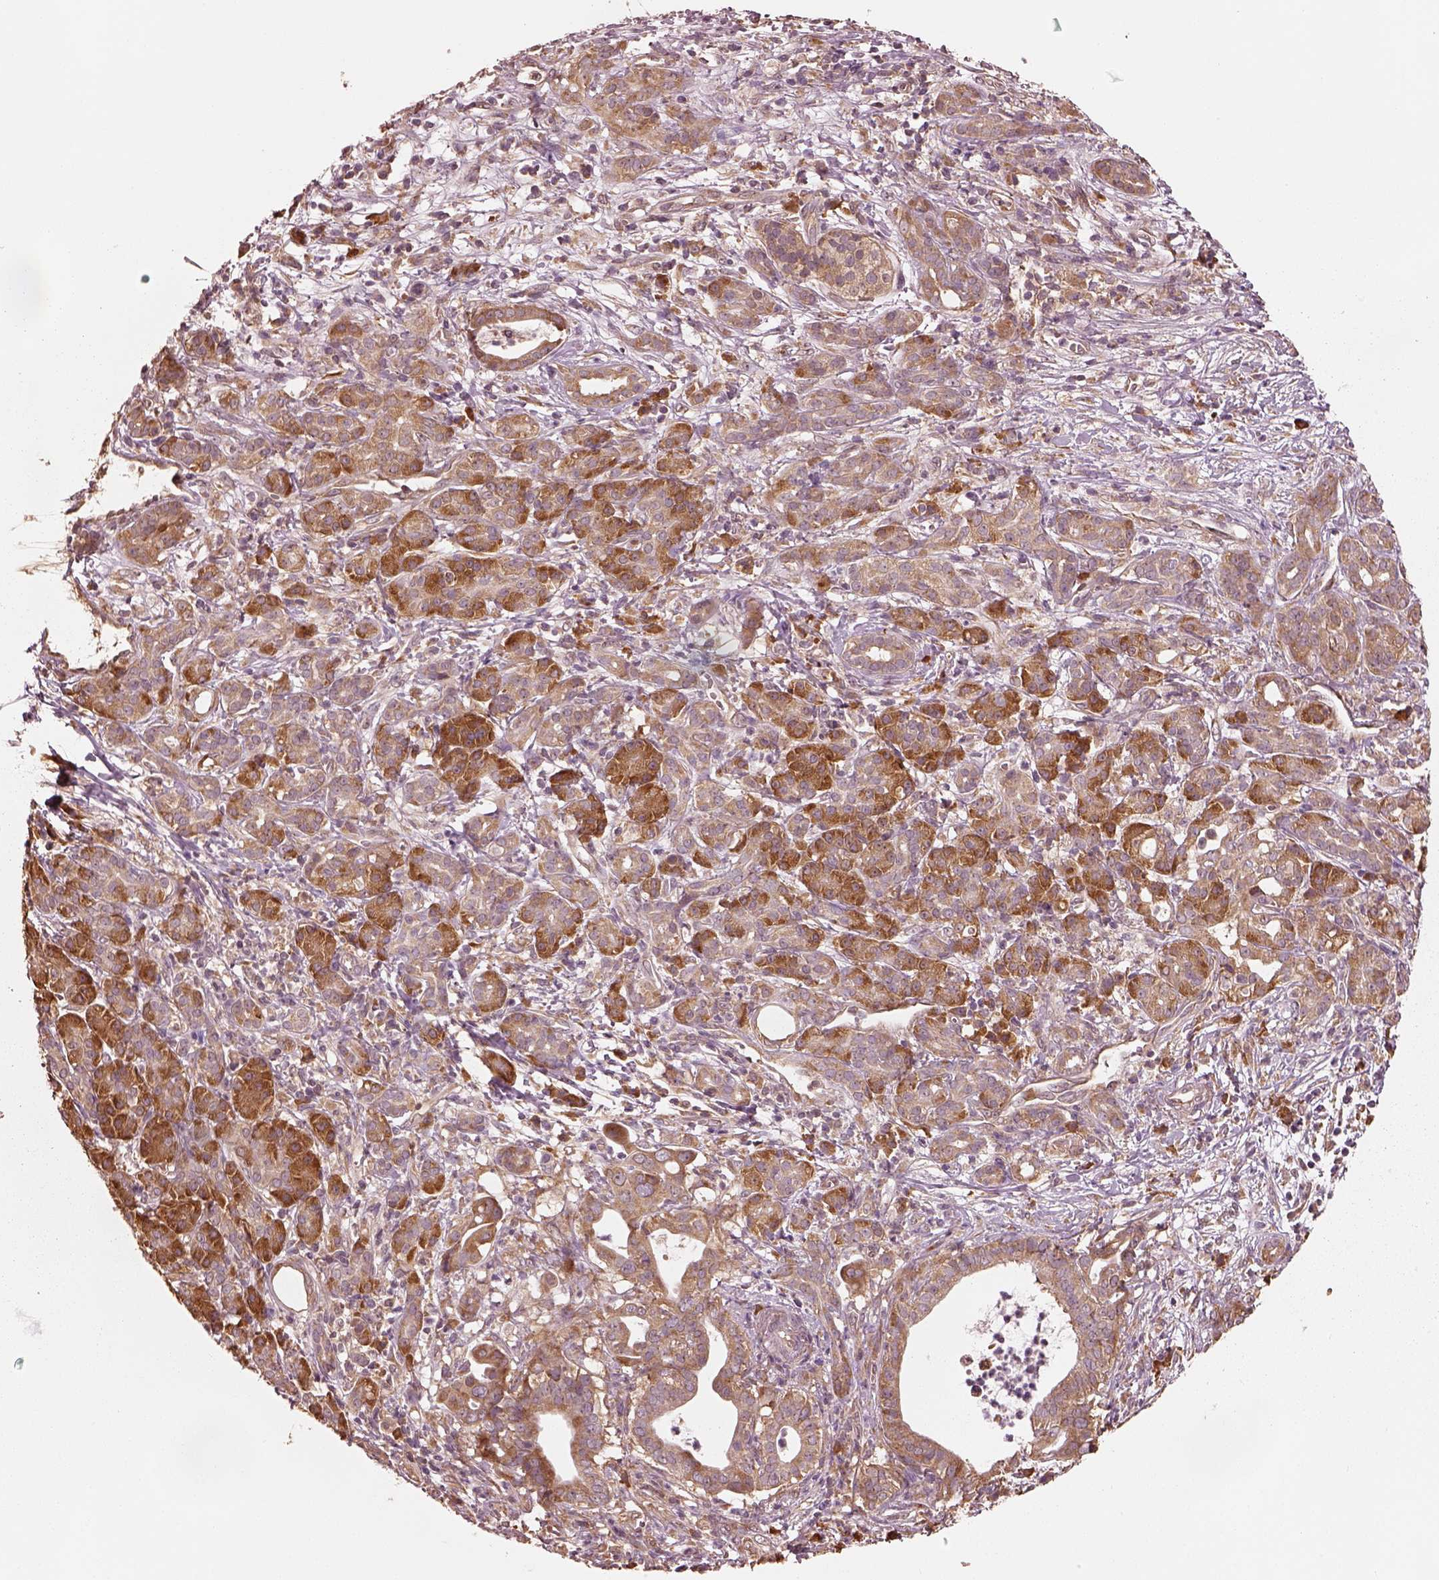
{"staining": {"intensity": "moderate", "quantity": ">75%", "location": "cytoplasmic/membranous"}, "tissue": "pancreatic cancer", "cell_type": "Tumor cells", "image_type": "cancer", "snomed": [{"axis": "morphology", "description": "Adenocarcinoma, NOS"}, {"axis": "topography", "description": "Pancreas"}], "caption": "Protein expression analysis of human adenocarcinoma (pancreatic) reveals moderate cytoplasmic/membranous staining in about >75% of tumor cells. Immunohistochemistry stains the protein in brown and the nuclei are stained blue.", "gene": "RPS5", "patient": {"sex": "male", "age": 61}}